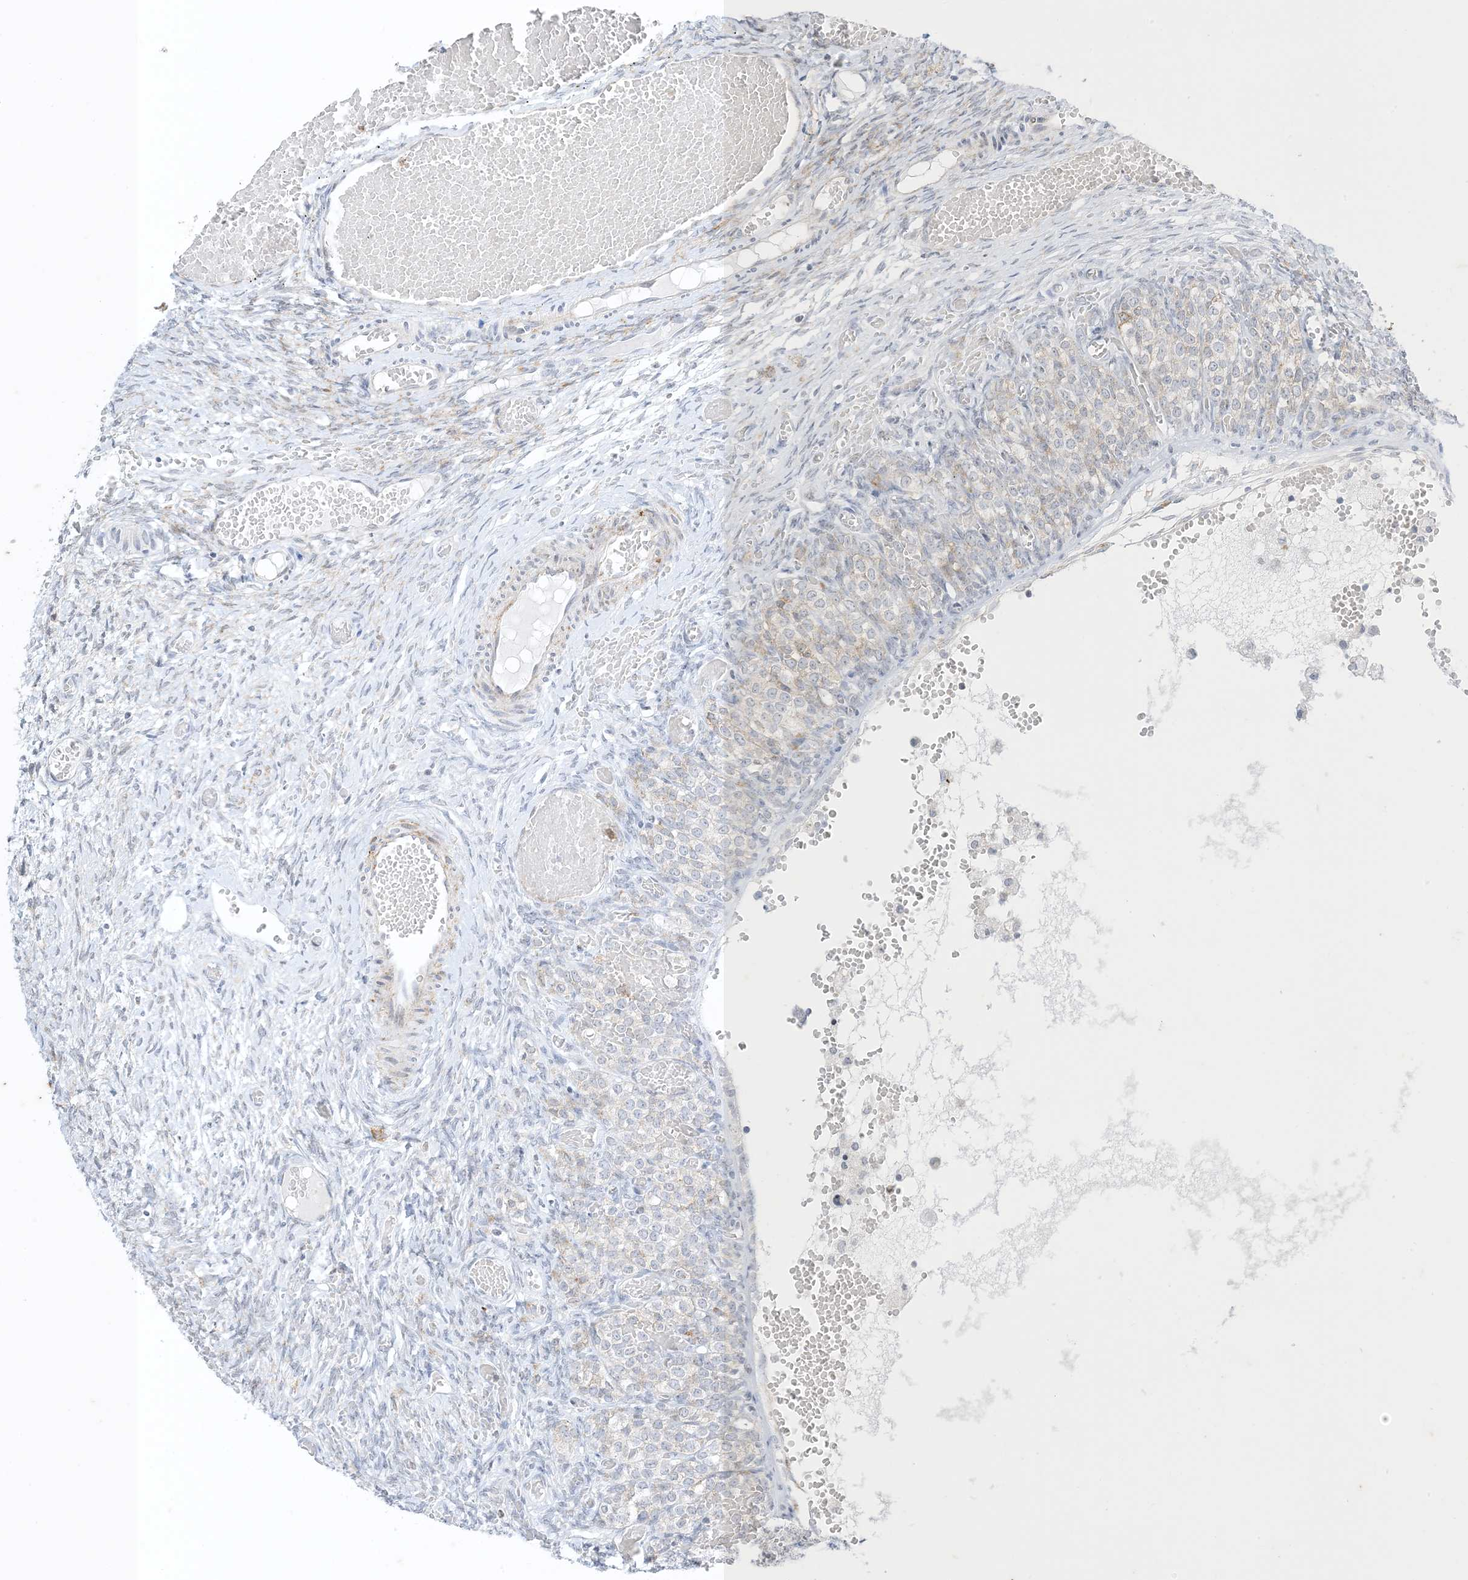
{"staining": {"intensity": "negative", "quantity": "none", "location": "none"}, "tissue": "ovary", "cell_type": "Ovarian stroma cells", "image_type": "normal", "snomed": [{"axis": "morphology", "description": "Adenocarcinoma, NOS"}, {"axis": "topography", "description": "Endometrium"}], "caption": "Ovarian stroma cells show no significant protein positivity in benign ovary. (Stains: DAB immunohistochemistry with hematoxylin counter stain, Microscopy: brightfield microscopy at high magnification).", "gene": "RAC1", "patient": {"sex": "female", "age": 32}}